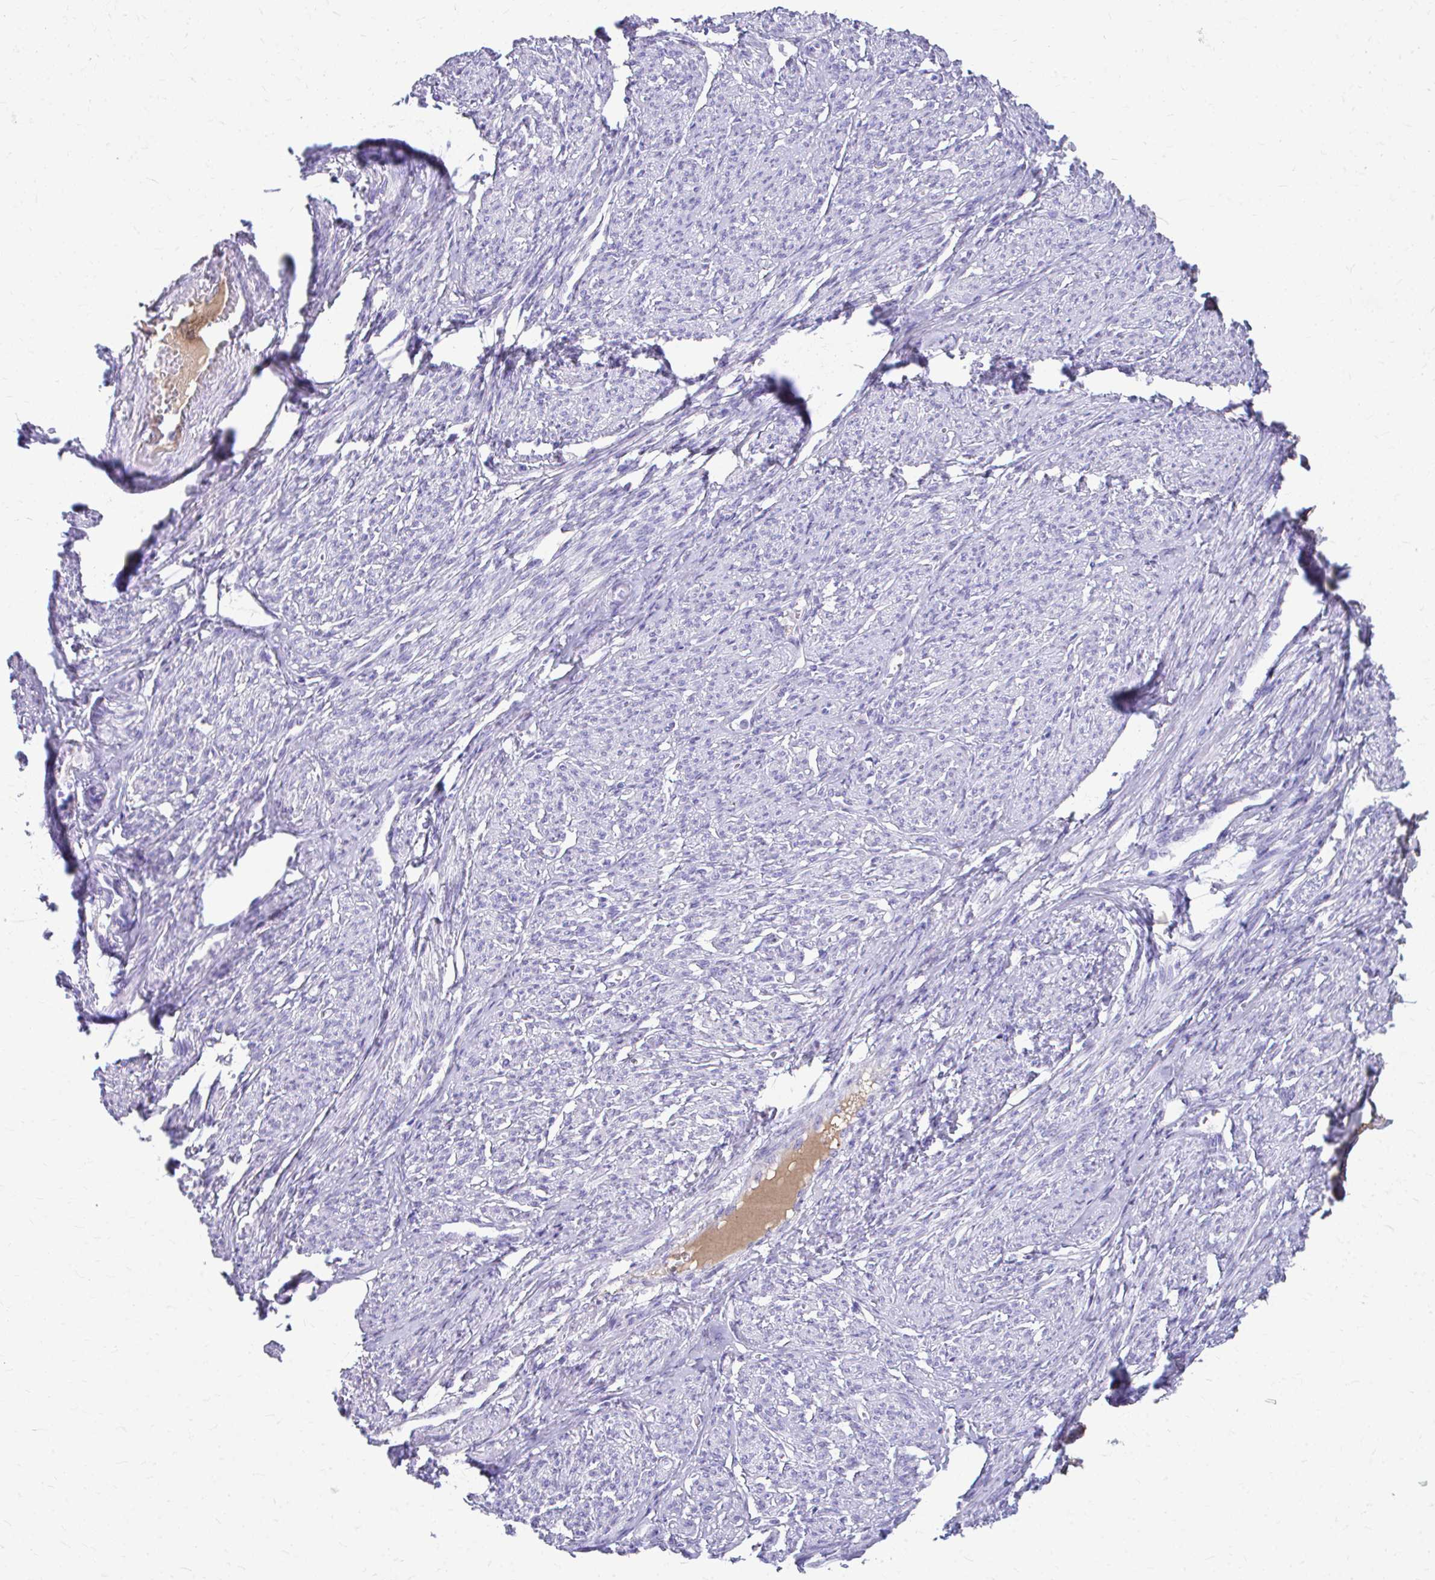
{"staining": {"intensity": "negative", "quantity": "none", "location": "none"}, "tissue": "smooth muscle", "cell_type": "Smooth muscle cells", "image_type": "normal", "snomed": [{"axis": "morphology", "description": "Normal tissue, NOS"}, {"axis": "topography", "description": "Smooth muscle"}], "caption": "This is an immunohistochemistry (IHC) histopathology image of normal human smooth muscle. There is no positivity in smooth muscle cells.", "gene": "CFH", "patient": {"sex": "female", "age": 65}}